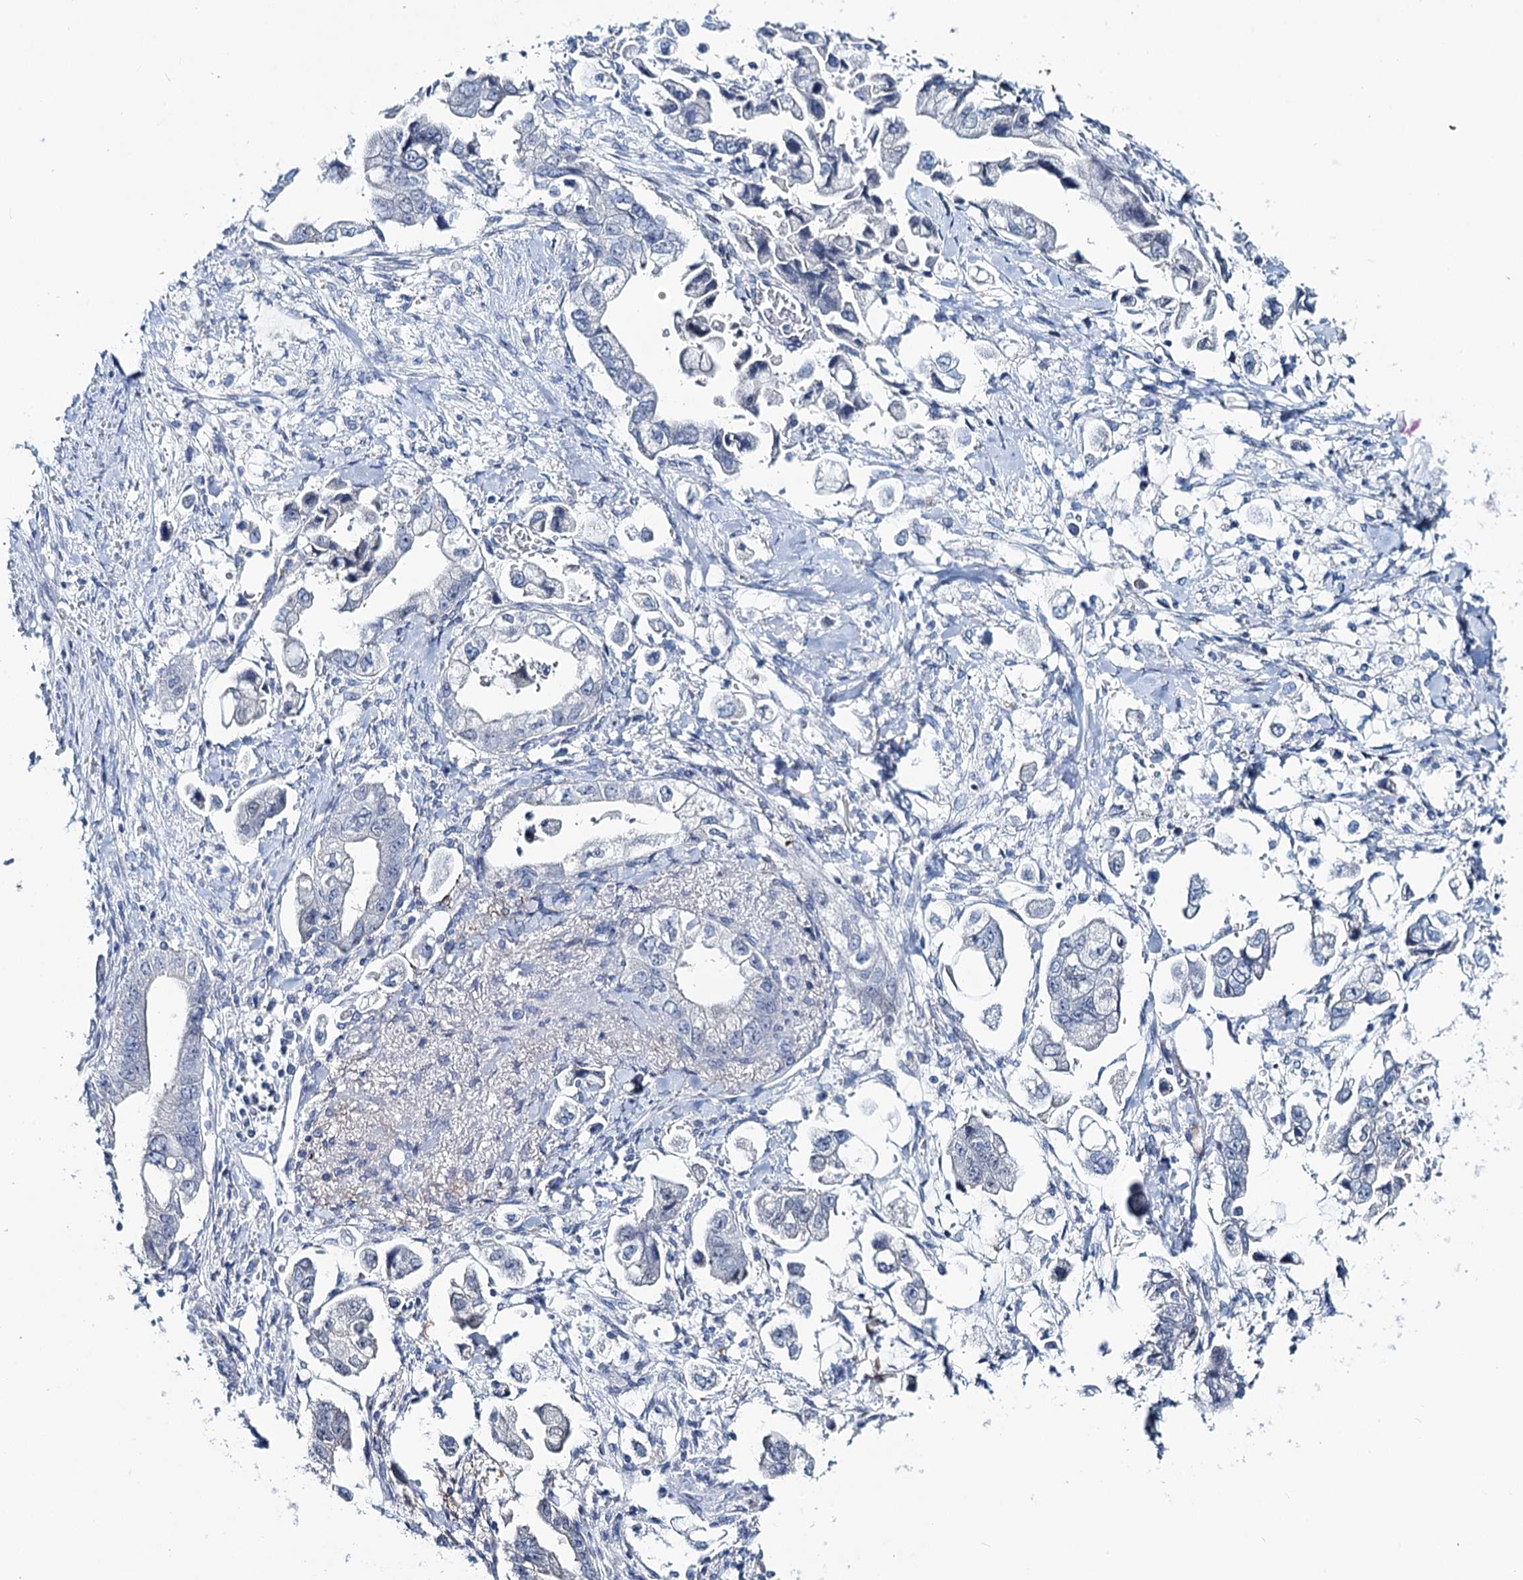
{"staining": {"intensity": "negative", "quantity": "none", "location": "none"}, "tissue": "stomach cancer", "cell_type": "Tumor cells", "image_type": "cancer", "snomed": [{"axis": "morphology", "description": "Adenocarcinoma, NOS"}, {"axis": "topography", "description": "Stomach"}], "caption": "Stomach cancer (adenocarcinoma) was stained to show a protein in brown. There is no significant staining in tumor cells.", "gene": "TOX3", "patient": {"sex": "male", "age": 62}}